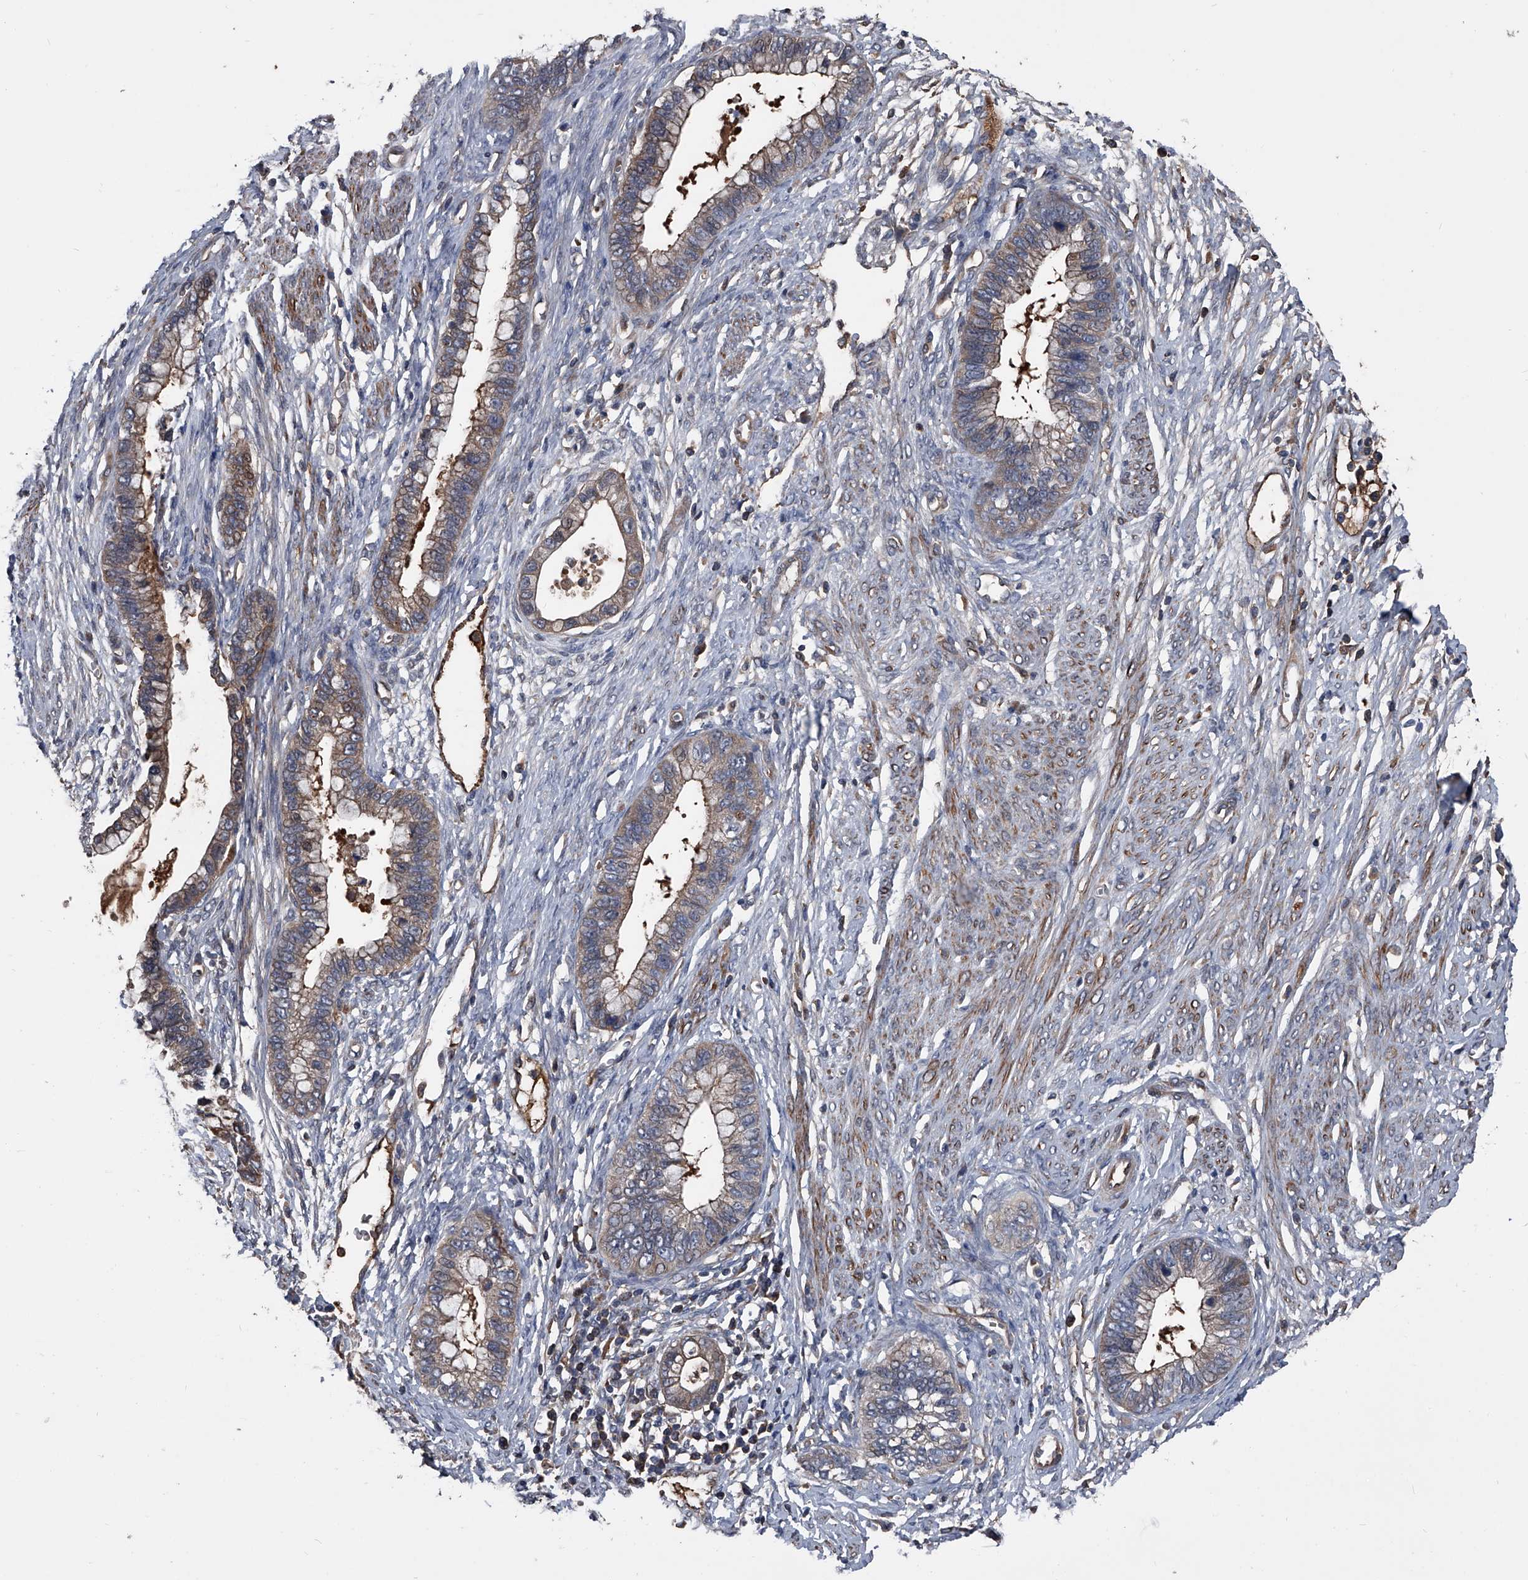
{"staining": {"intensity": "moderate", "quantity": ">75%", "location": "cytoplasmic/membranous"}, "tissue": "cervical cancer", "cell_type": "Tumor cells", "image_type": "cancer", "snomed": [{"axis": "morphology", "description": "Adenocarcinoma, NOS"}, {"axis": "topography", "description": "Cervix"}], "caption": "The histopathology image exhibits staining of cervical cancer (adenocarcinoma), revealing moderate cytoplasmic/membranous protein positivity (brown color) within tumor cells.", "gene": "KIF13A", "patient": {"sex": "female", "age": 44}}